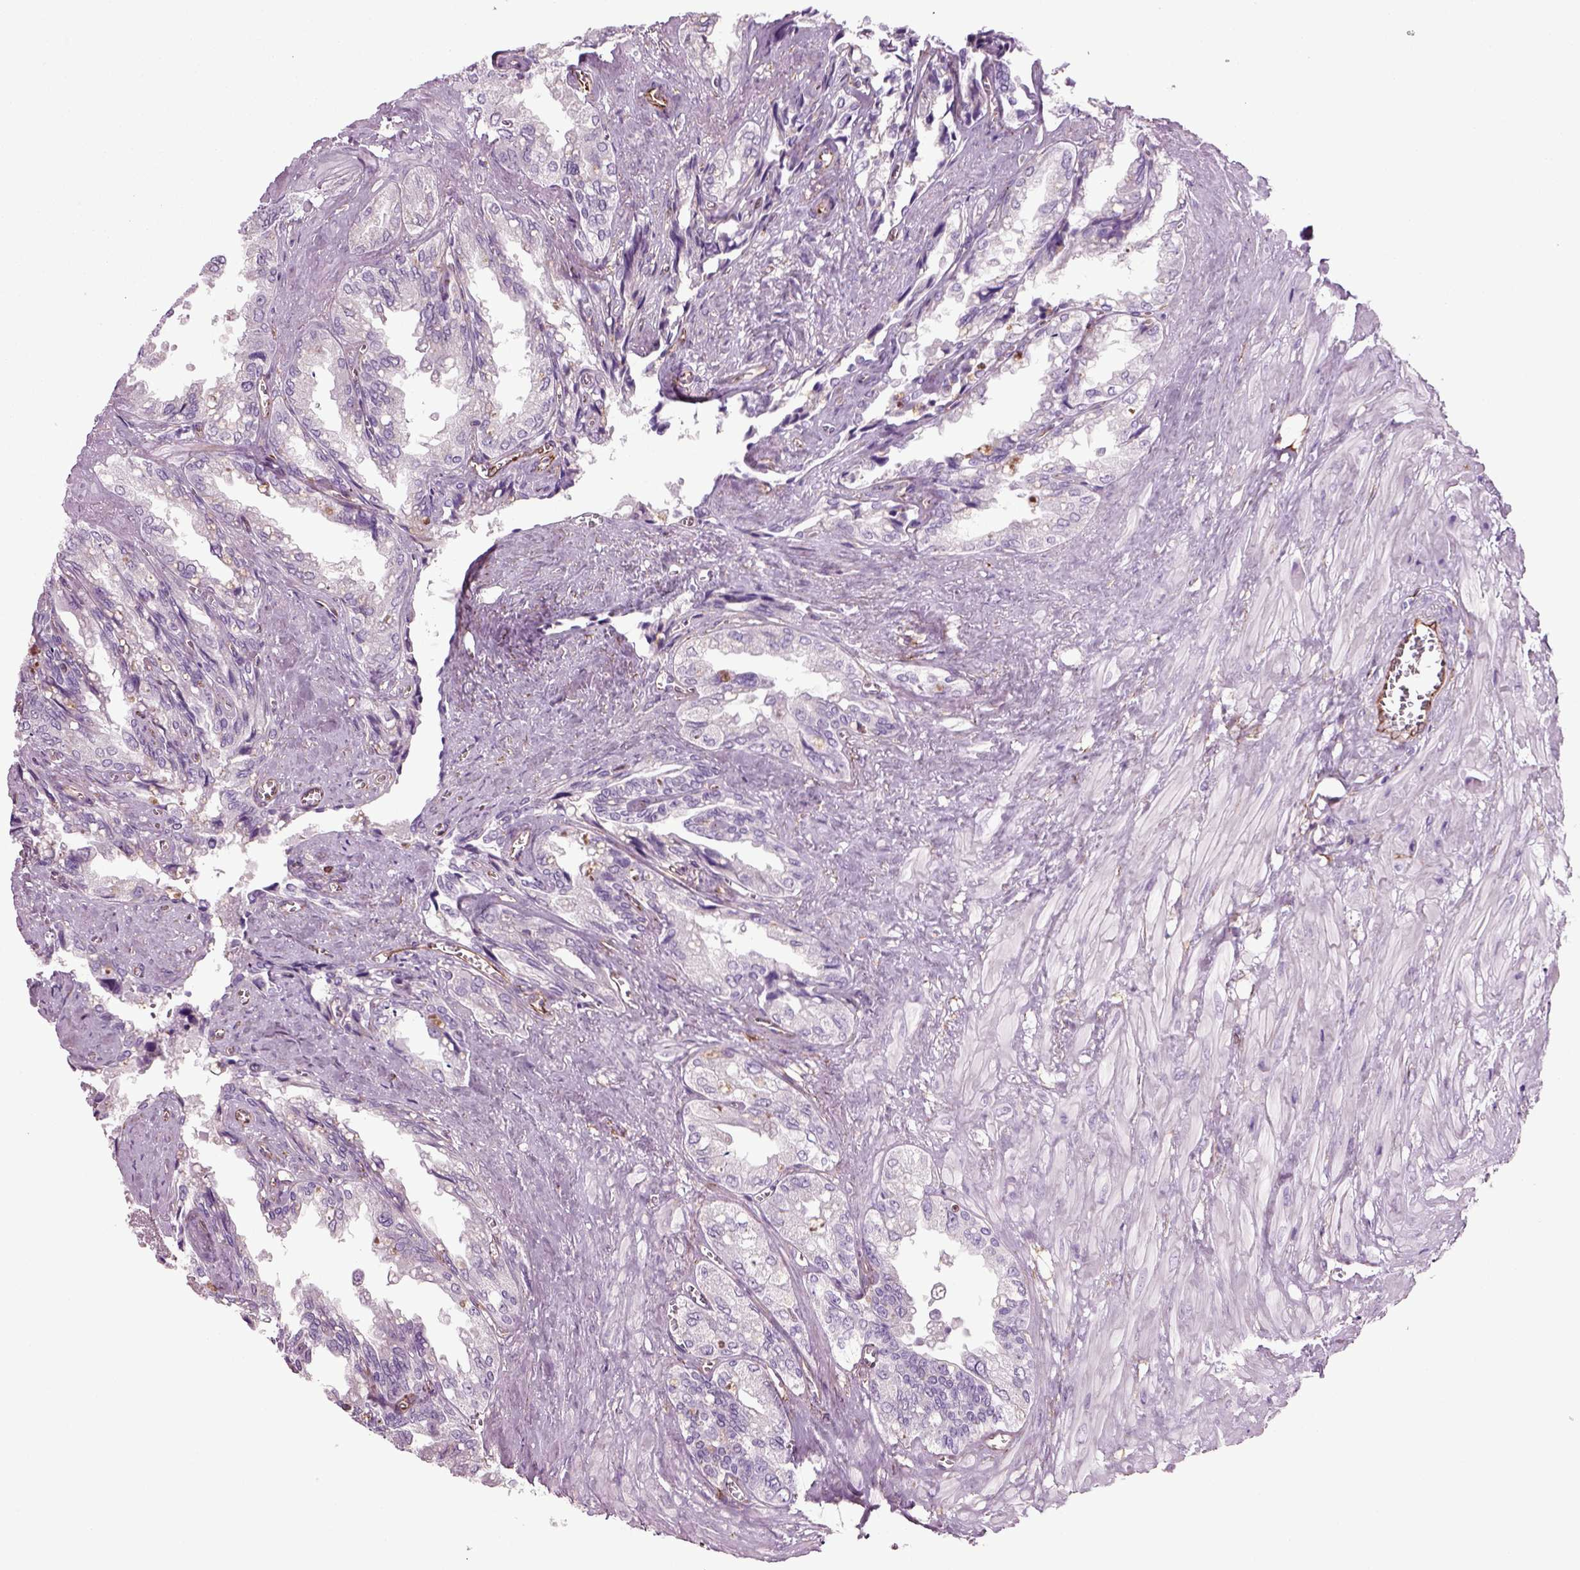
{"staining": {"intensity": "strong", "quantity": "<25%", "location": "cytoplasmic/membranous"}, "tissue": "seminal vesicle", "cell_type": "Glandular cells", "image_type": "normal", "snomed": [{"axis": "morphology", "description": "Normal tissue, NOS"}, {"axis": "topography", "description": "Seminal veicle"}], "caption": "Approximately <25% of glandular cells in unremarkable human seminal vesicle exhibit strong cytoplasmic/membranous protein positivity as visualized by brown immunohistochemical staining.", "gene": "ACER3", "patient": {"sex": "male", "age": 67}}